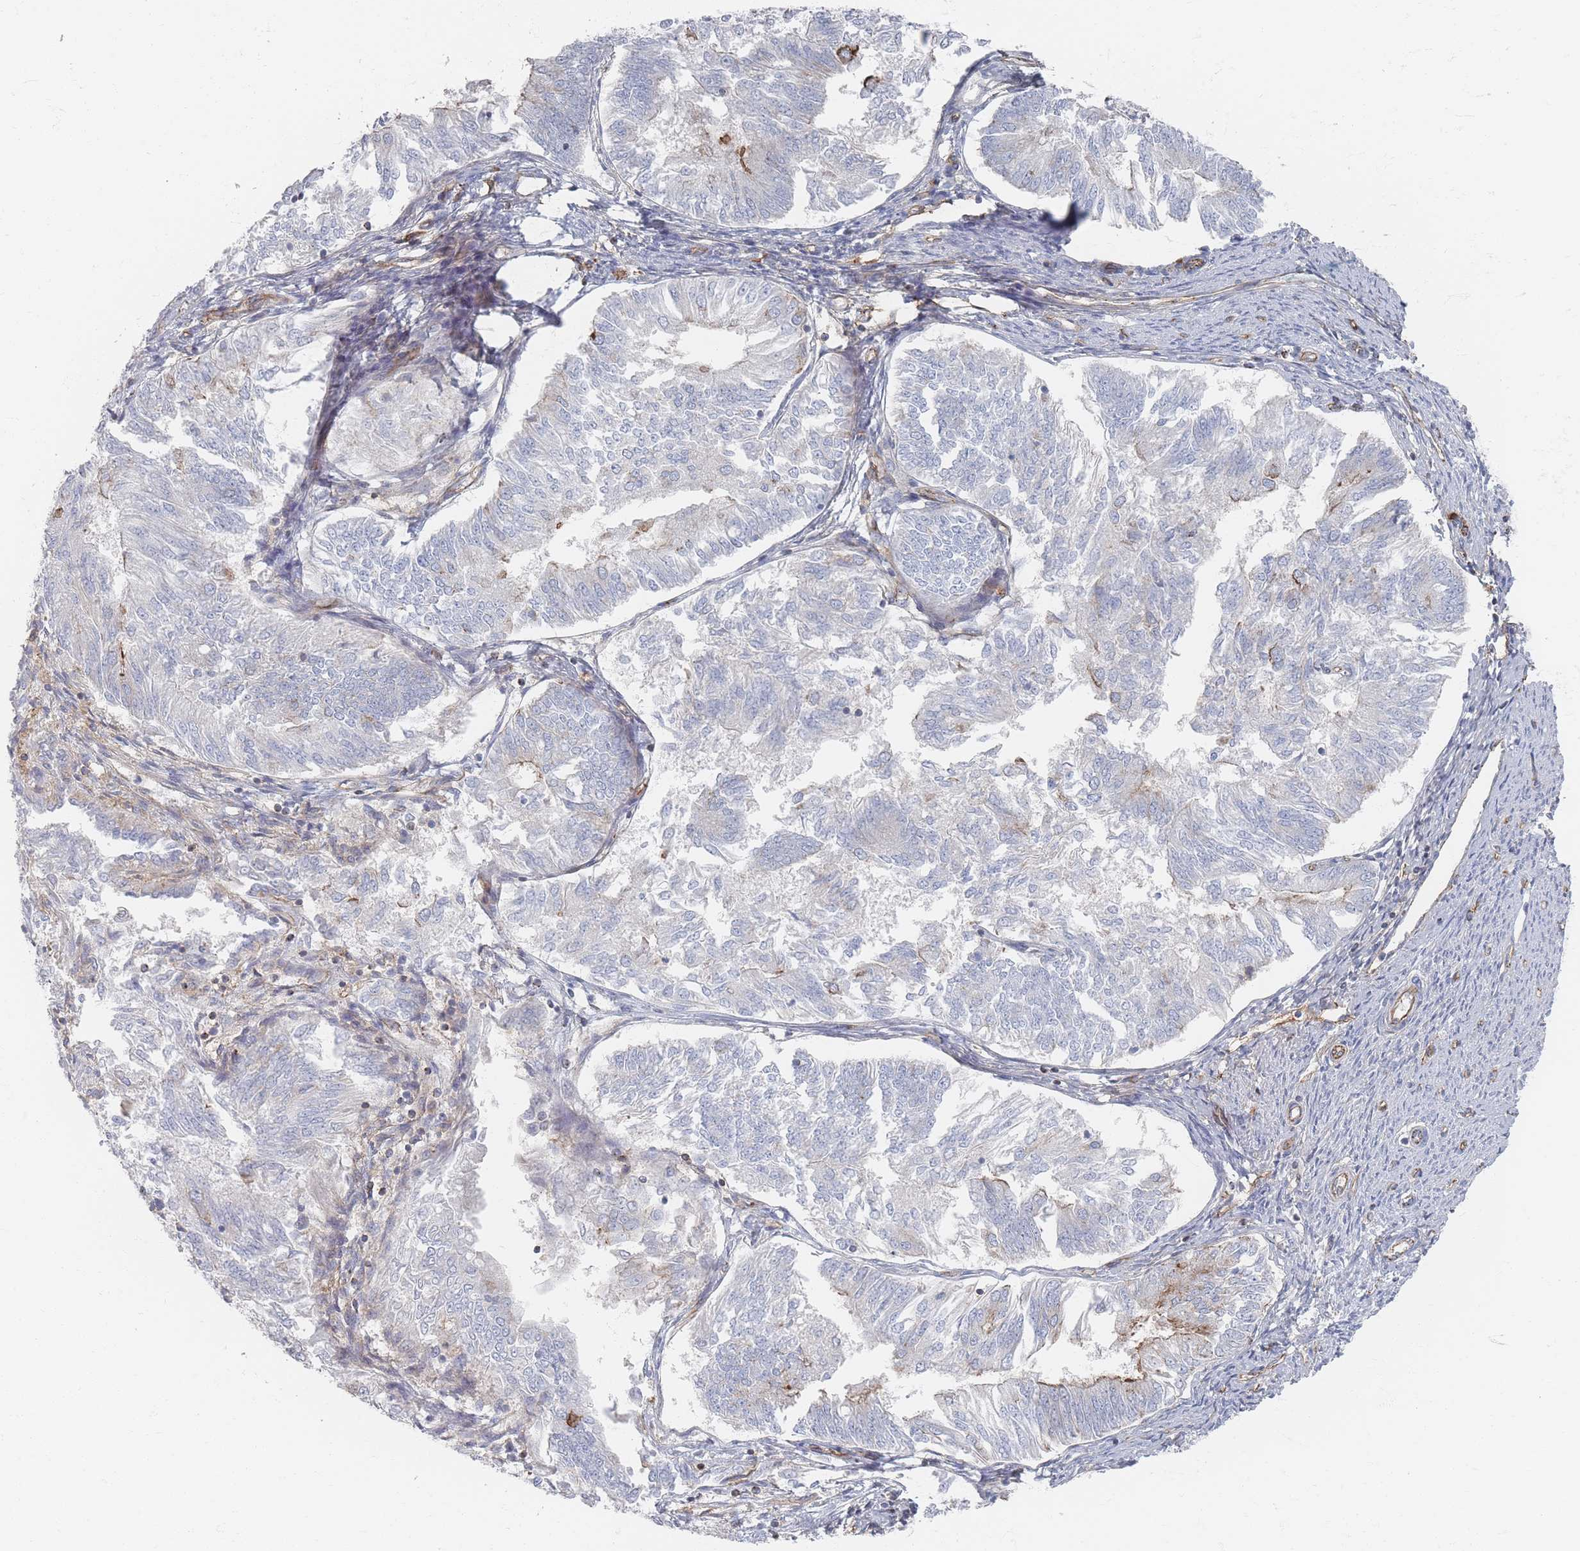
{"staining": {"intensity": "weak", "quantity": "<25%", "location": "cytoplasmic/membranous"}, "tissue": "endometrial cancer", "cell_type": "Tumor cells", "image_type": "cancer", "snomed": [{"axis": "morphology", "description": "Adenocarcinoma, NOS"}, {"axis": "topography", "description": "Endometrium"}], "caption": "Photomicrograph shows no significant protein positivity in tumor cells of endometrial cancer. (Brightfield microscopy of DAB IHC at high magnification).", "gene": "GNB1", "patient": {"sex": "female", "age": 58}}